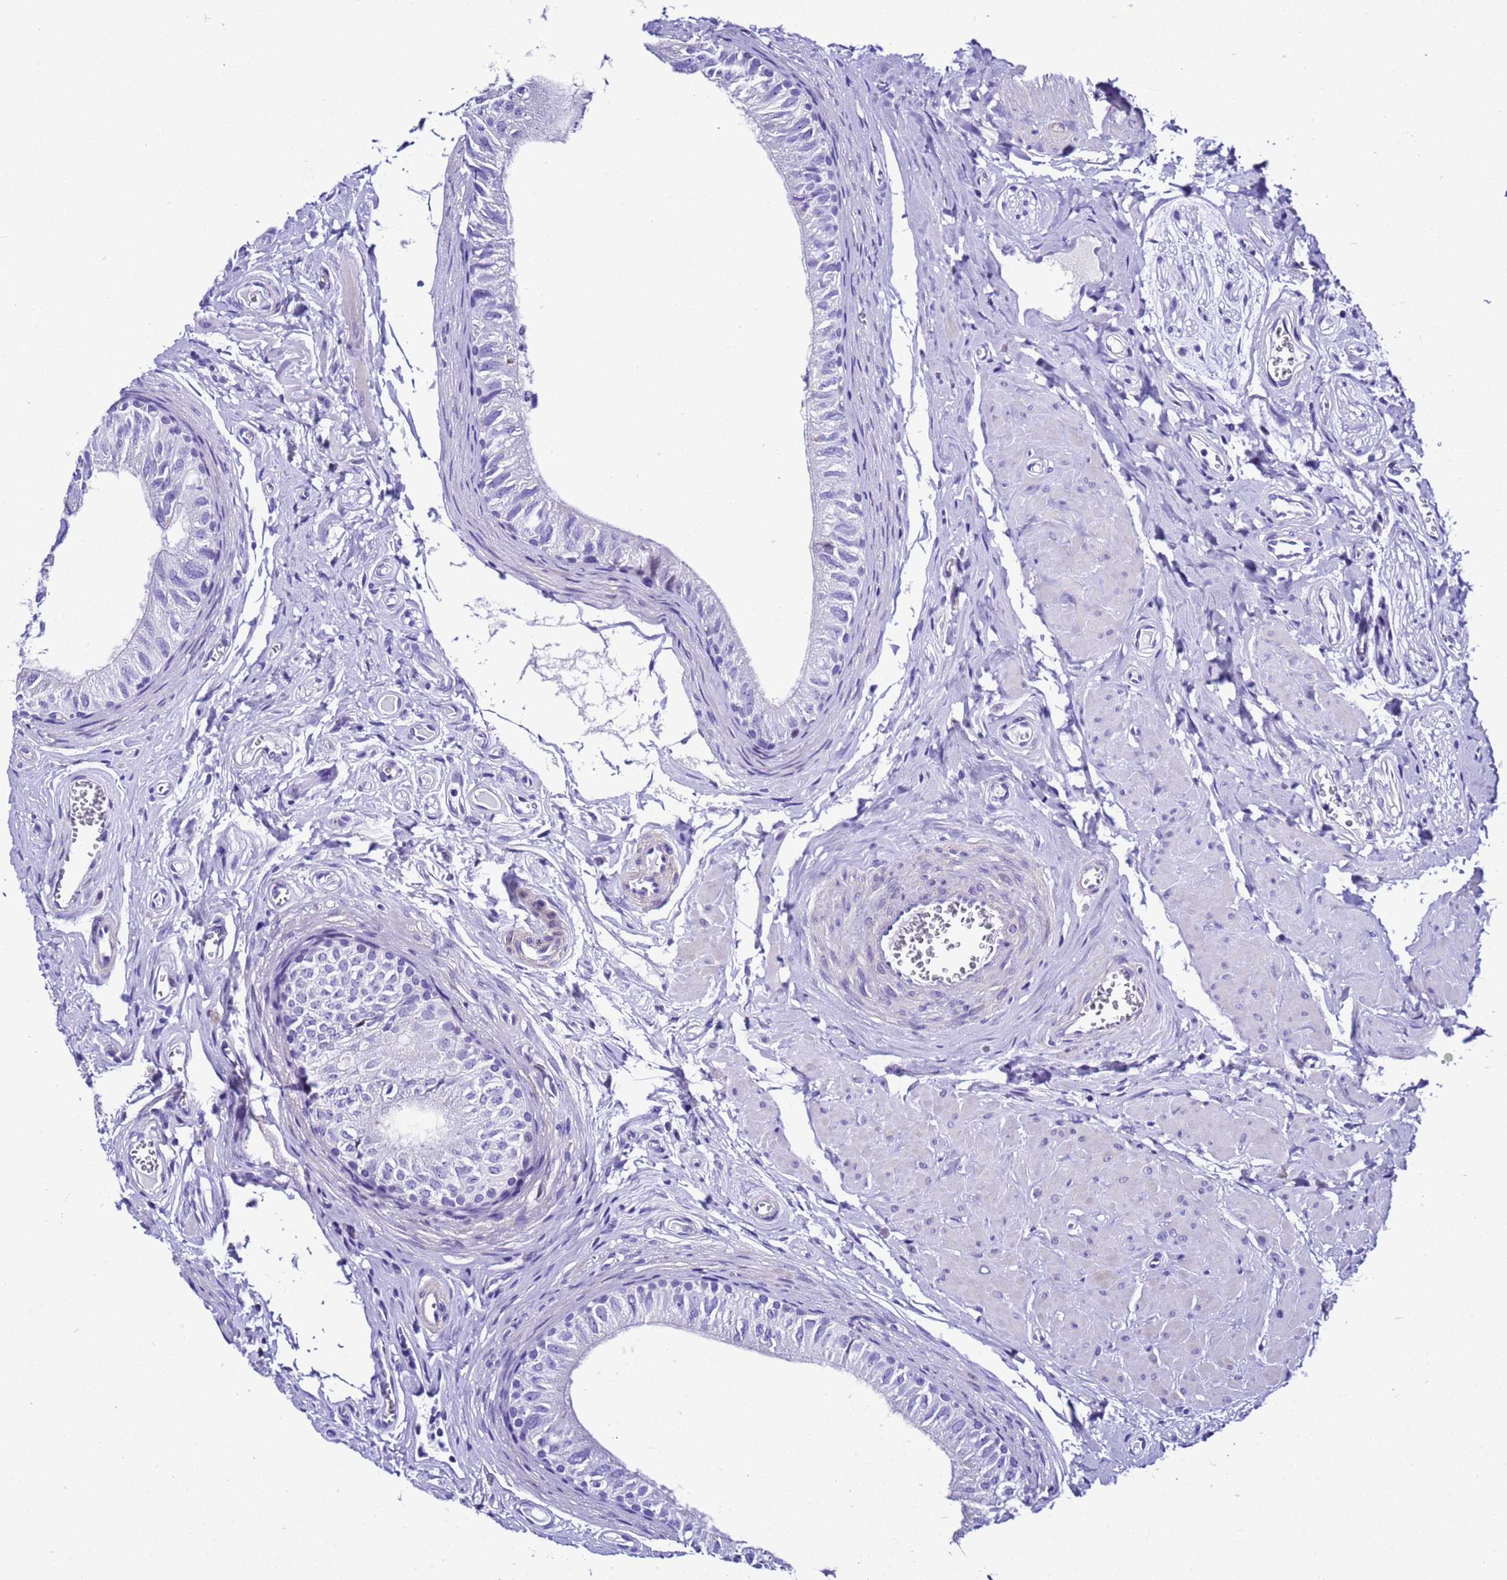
{"staining": {"intensity": "negative", "quantity": "none", "location": "none"}, "tissue": "epididymis", "cell_type": "Glandular cells", "image_type": "normal", "snomed": [{"axis": "morphology", "description": "Normal tissue, NOS"}, {"axis": "topography", "description": "Epididymis"}], "caption": "A photomicrograph of epididymis stained for a protein displays no brown staining in glandular cells.", "gene": "ZNF417", "patient": {"sex": "male", "age": 42}}